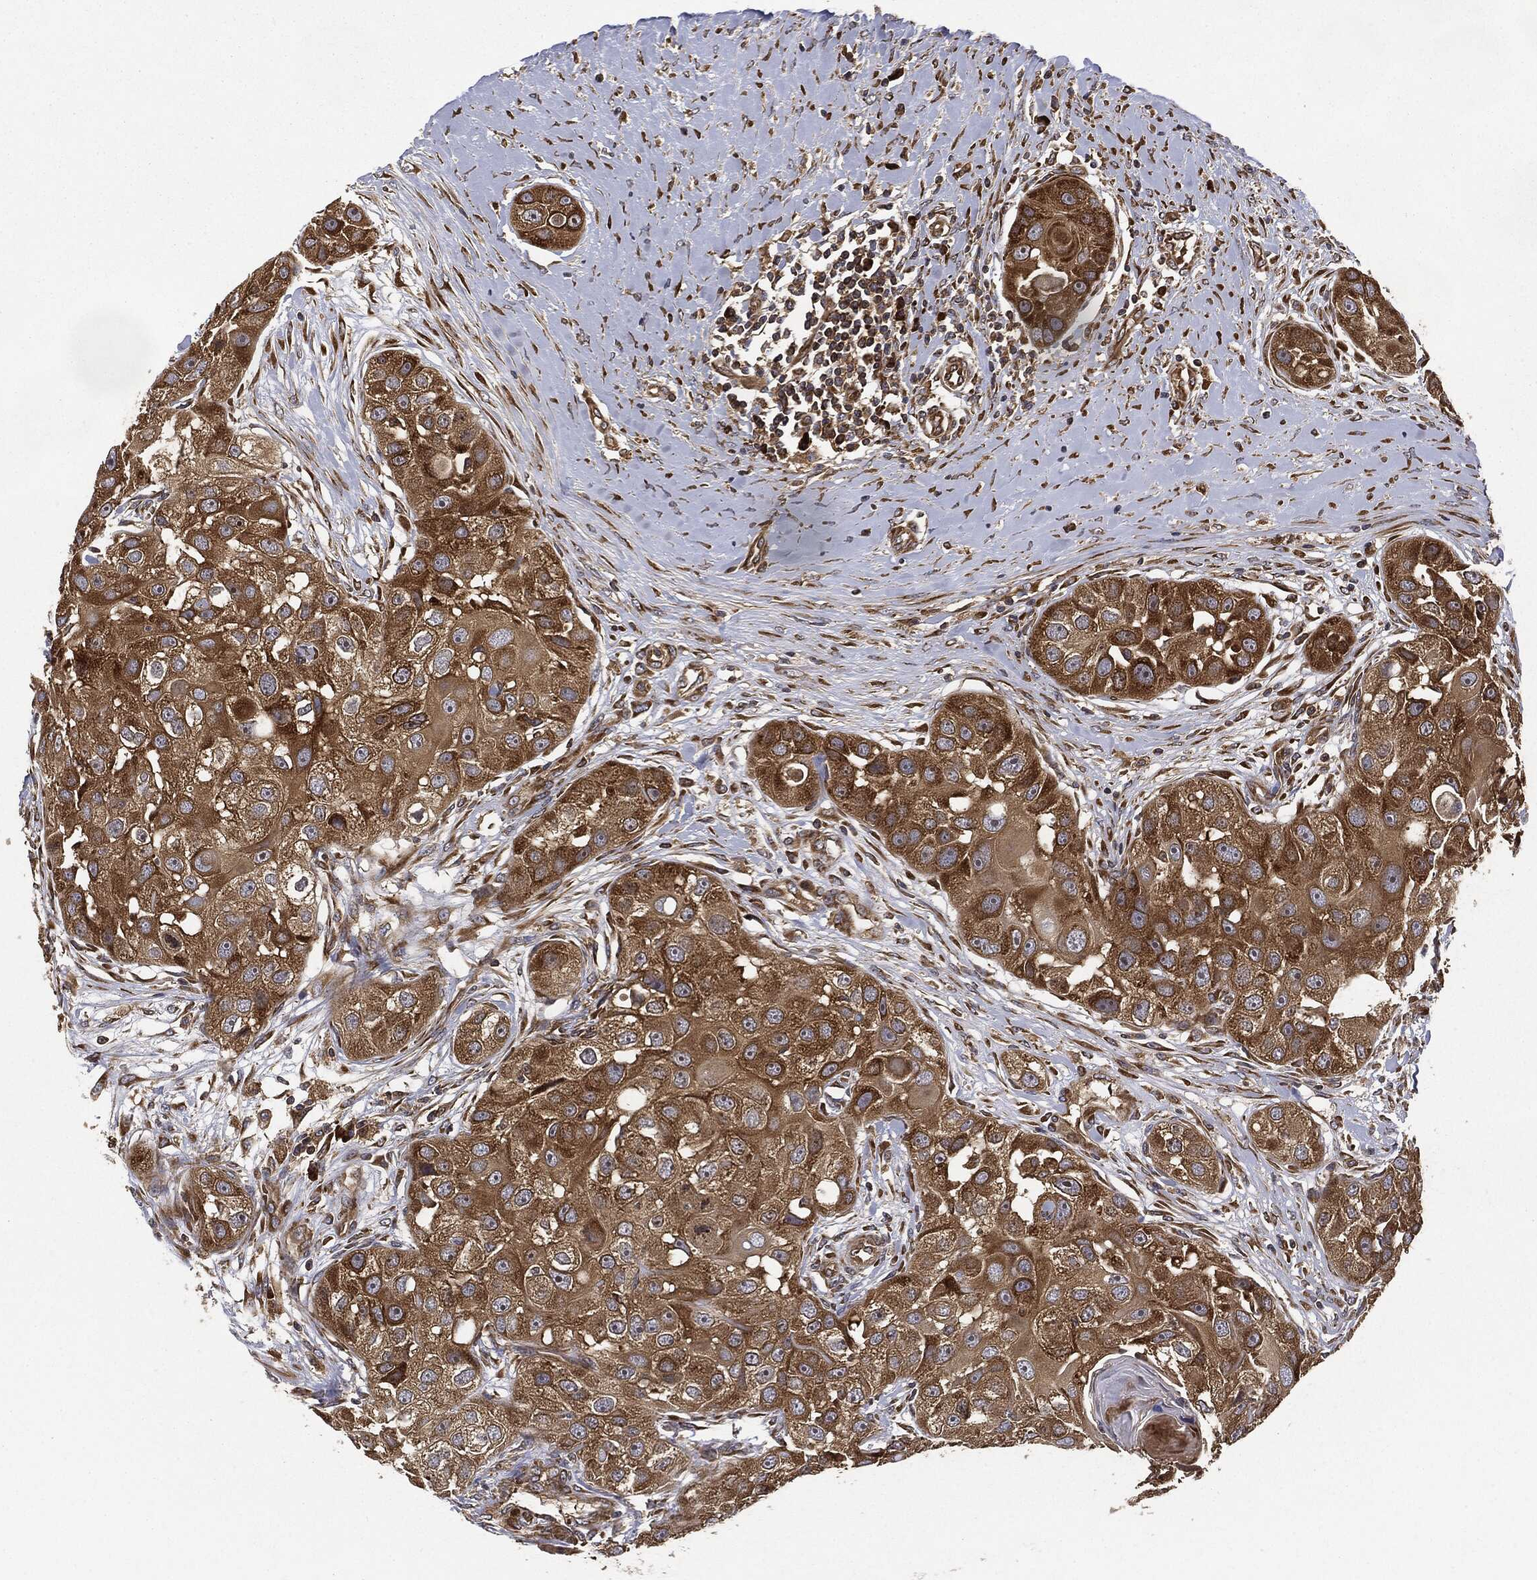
{"staining": {"intensity": "strong", "quantity": ">75%", "location": "cytoplasmic/membranous"}, "tissue": "head and neck cancer", "cell_type": "Tumor cells", "image_type": "cancer", "snomed": [{"axis": "morphology", "description": "Normal tissue, NOS"}, {"axis": "morphology", "description": "Squamous cell carcinoma, NOS"}, {"axis": "topography", "description": "Skeletal muscle"}, {"axis": "topography", "description": "Head-Neck"}], "caption": "Human head and neck cancer stained with a protein marker shows strong staining in tumor cells.", "gene": "EIF2AK2", "patient": {"sex": "male", "age": 51}}